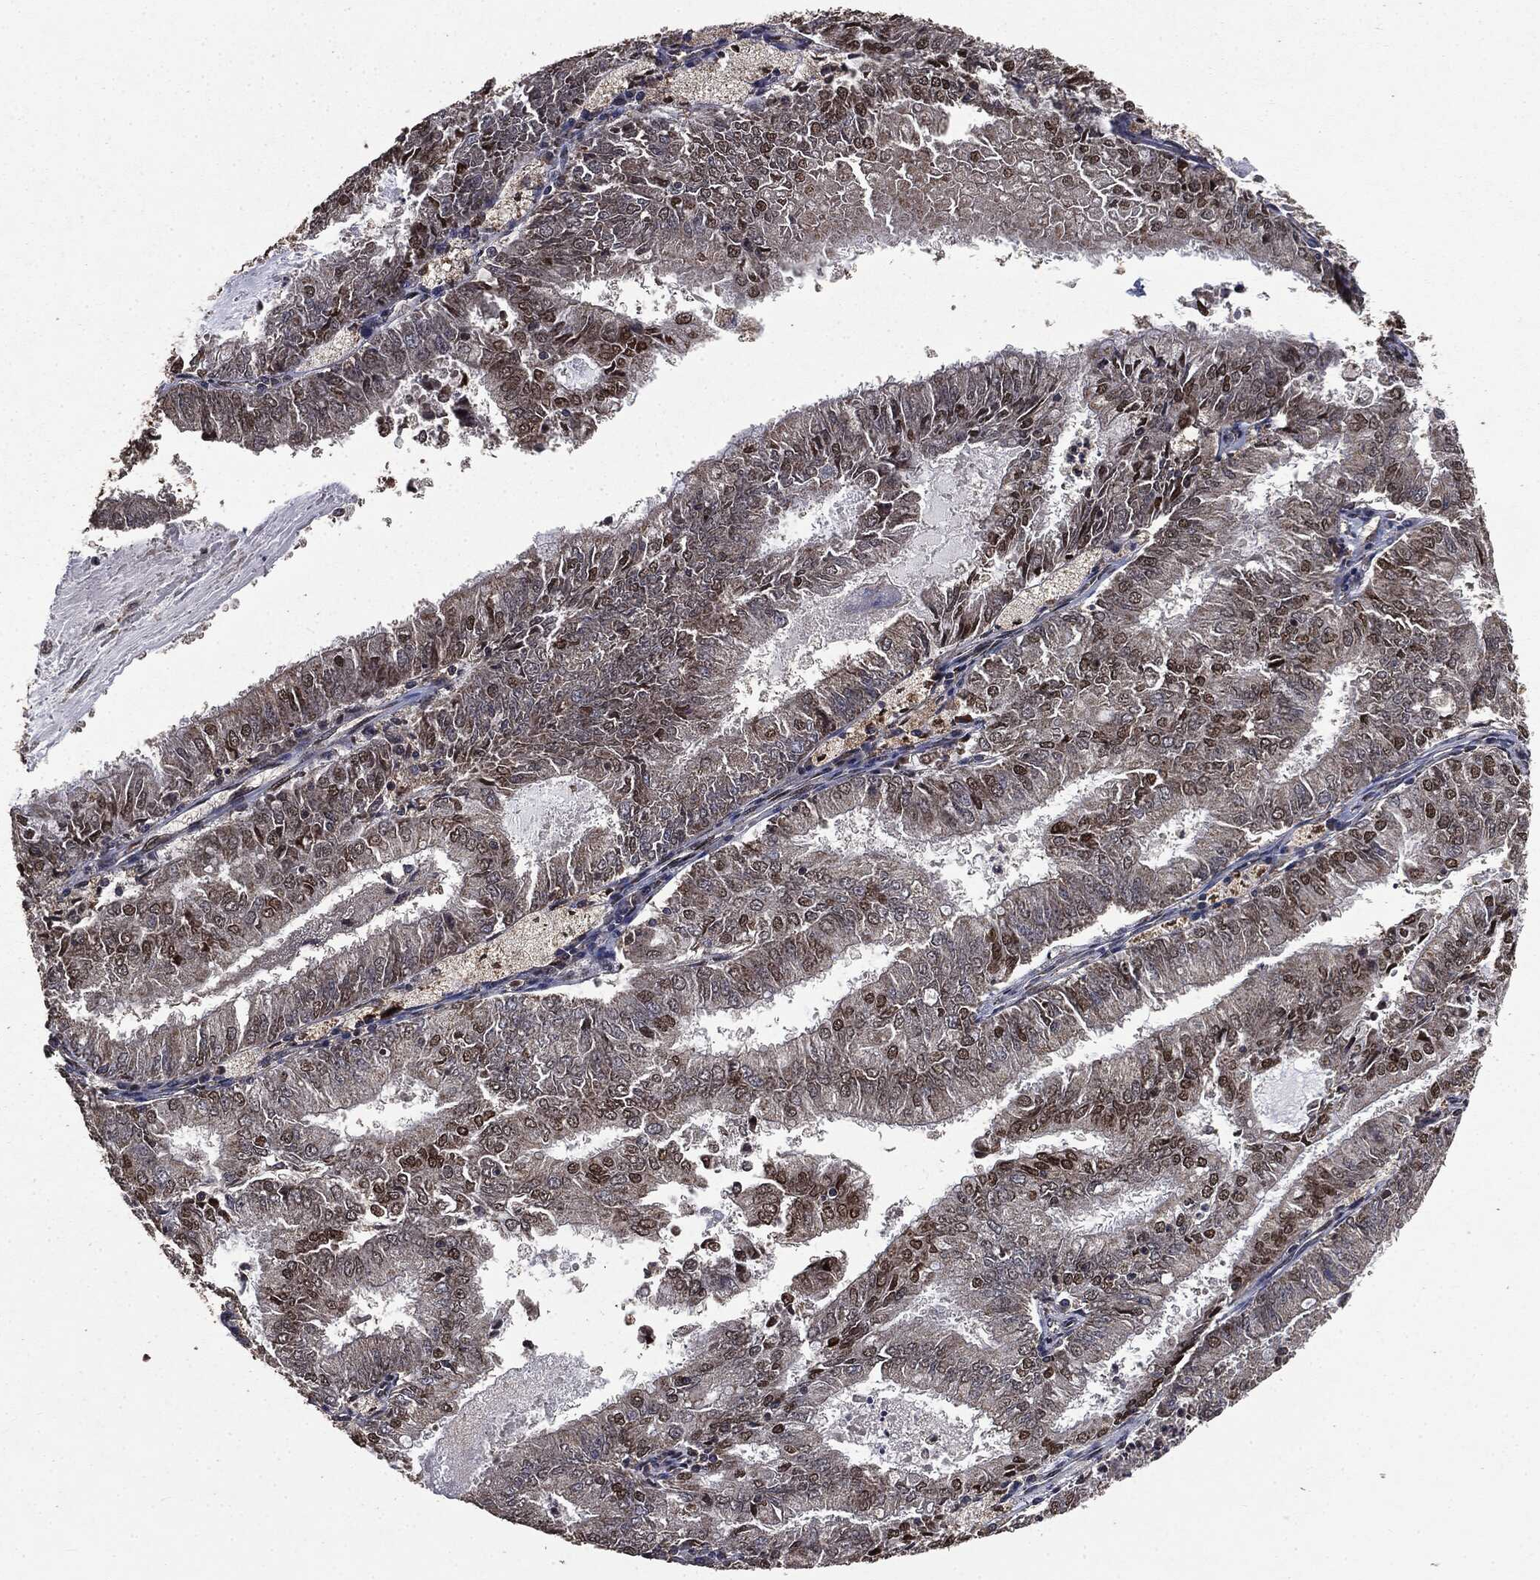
{"staining": {"intensity": "moderate", "quantity": "25%-75%", "location": "cytoplasmic/membranous,nuclear"}, "tissue": "endometrial cancer", "cell_type": "Tumor cells", "image_type": "cancer", "snomed": [{"axis": "morphology", "description": "Adenocarcinoma, NOS"}, {"axis": "topography", "description": "Endometrium"}], "caption": "Human endometrial adenocarcinoma stained with a brown dye shows moderate cytoplasmic/membranous and nuclear positive expression in about 25%-75% of tumor cells.", "gene": "PPP6R2", "patient": {"sex": "female", "age": 57}}